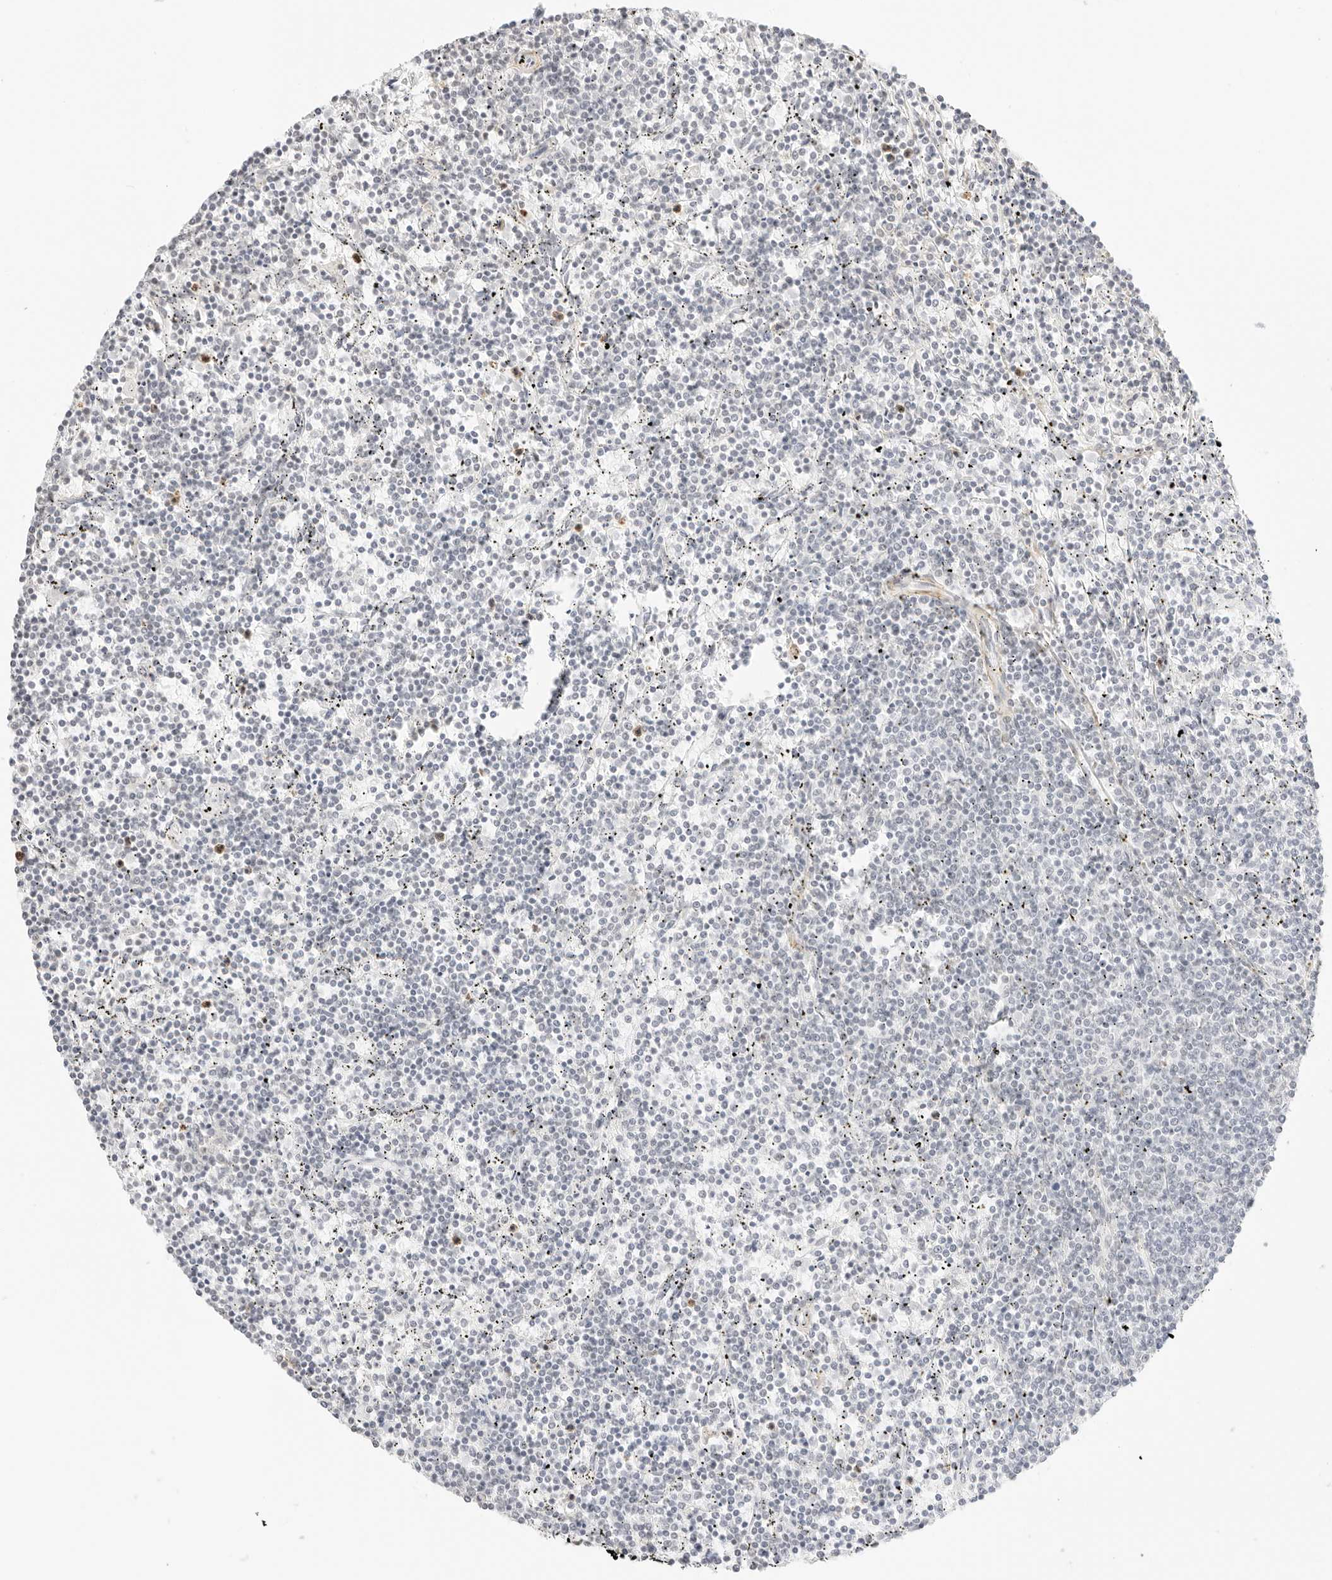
{"staining": {"intensity": "negative", "quantity": "none", "location": "none"}, "tissue": "lymphoma", "cell_type": "Tumor cells", "image_type": "cancer", "snomed": [{"axis": "morphology", "description": "Malignant lymphoma, non-Hodgkin's type, Low grade"}, {"axis": "topography", "description": "Spleen"}], "caption": "Image shows no significant protein staining in tumor cells of lymphoma.", "gene": "FBLN5", "patient": {"sex": "female", "age": 50}}